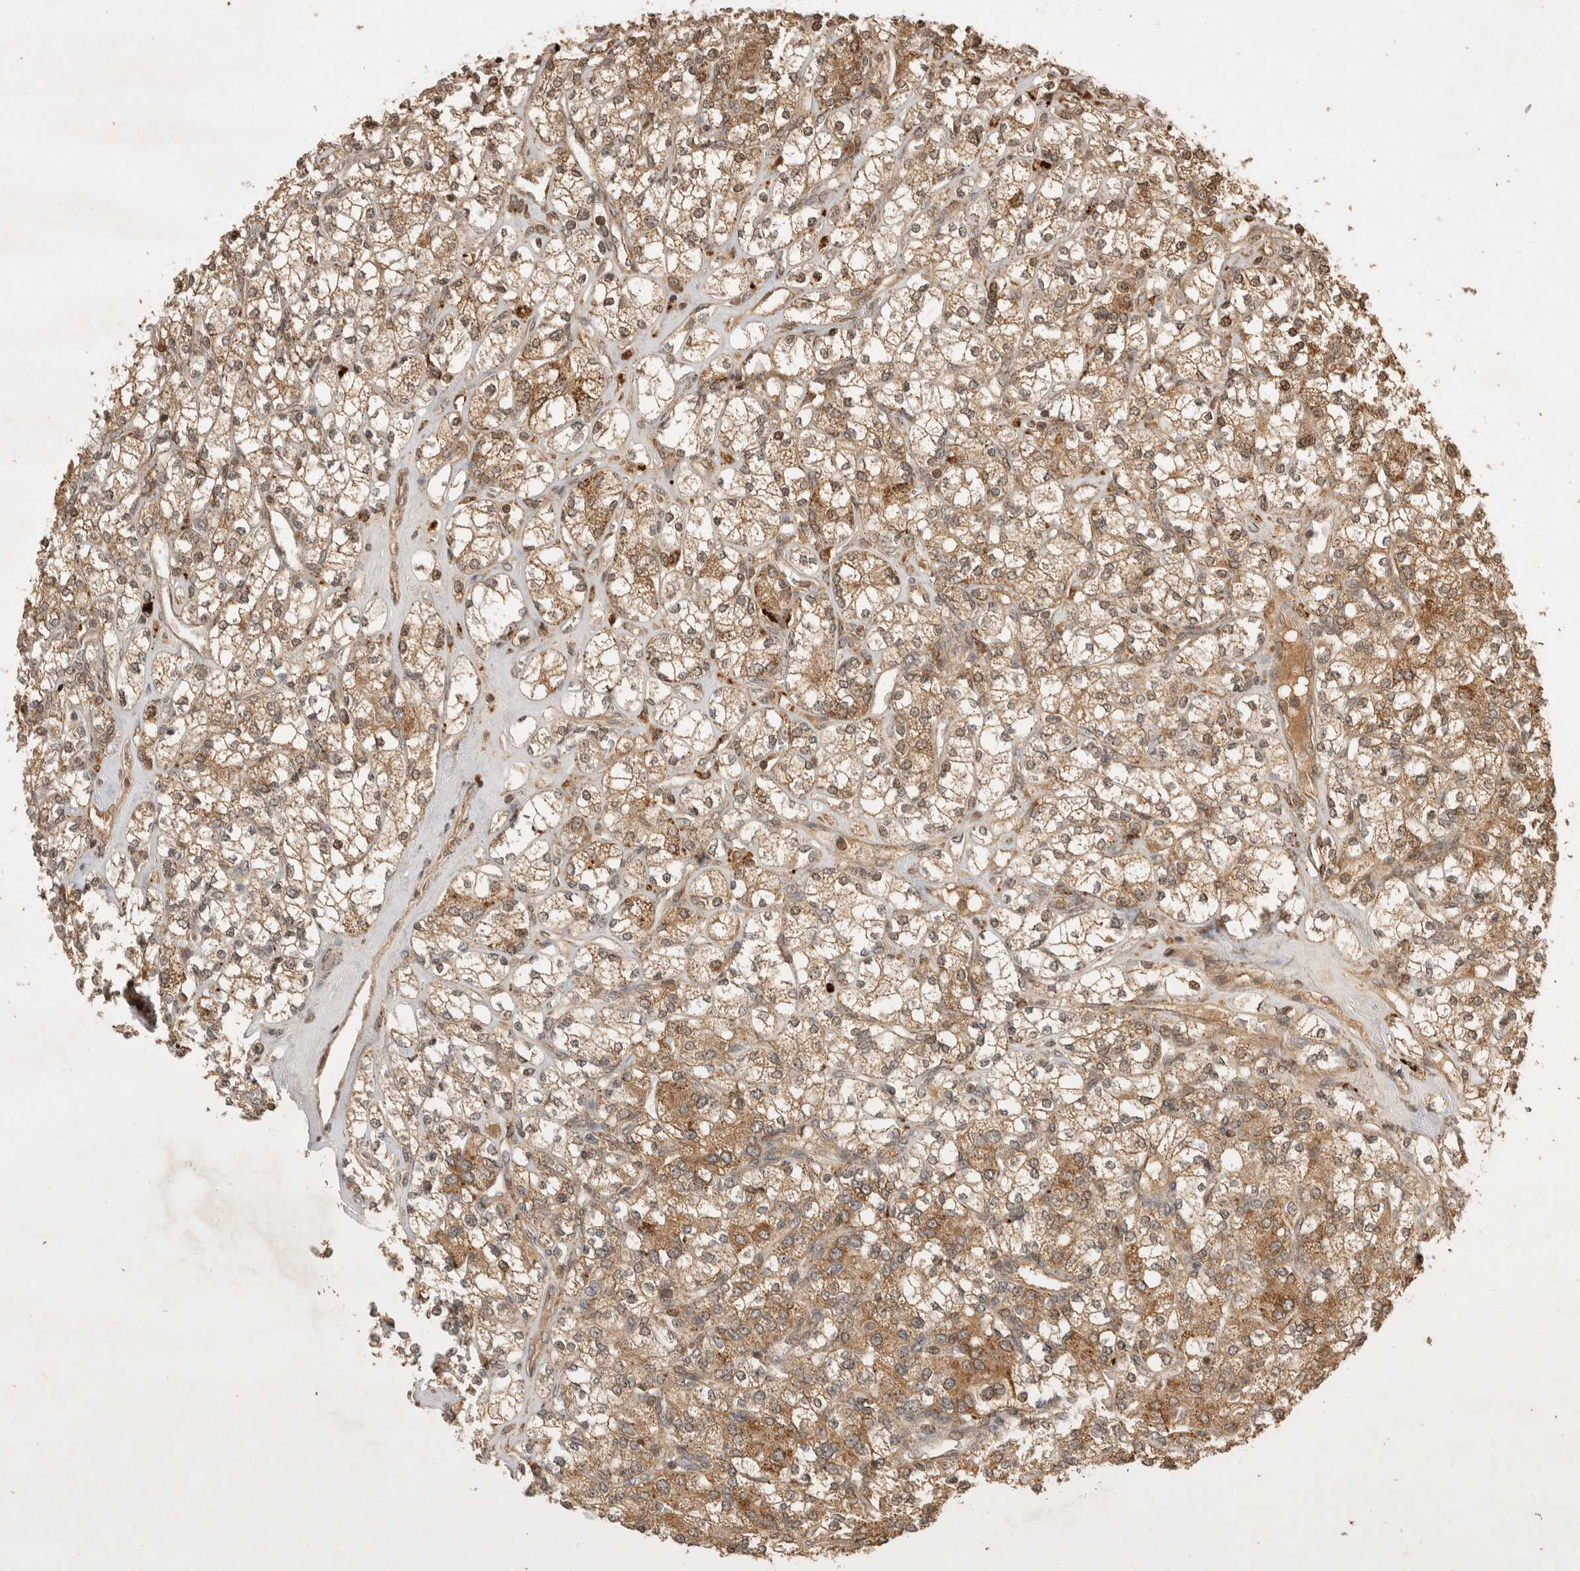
{"staining": {"intensity": "moderate", "quantity": "25%-75%", "location": "cytoplasmic/membranous"}, "tissue": "renal cancer", "cell_type": "Tumor cells", "image_type": "cancer", "snomed": [{"axis": "morphology", "description": "Adenocarcinoma, NOS"}, {"axis": "topography", "description": "Kidney"}], "caption": "Immunohistochemistry (IHC) photomicrograph of adenocarcinoma (renal) stained for a protein (brown), which exhibits medium levels of moderate cytoplasmic/membranous expression in about 25%-75% of tumor cells.", "gene": "FAM221A", "patient": {"sex": "male", "age": 77}}